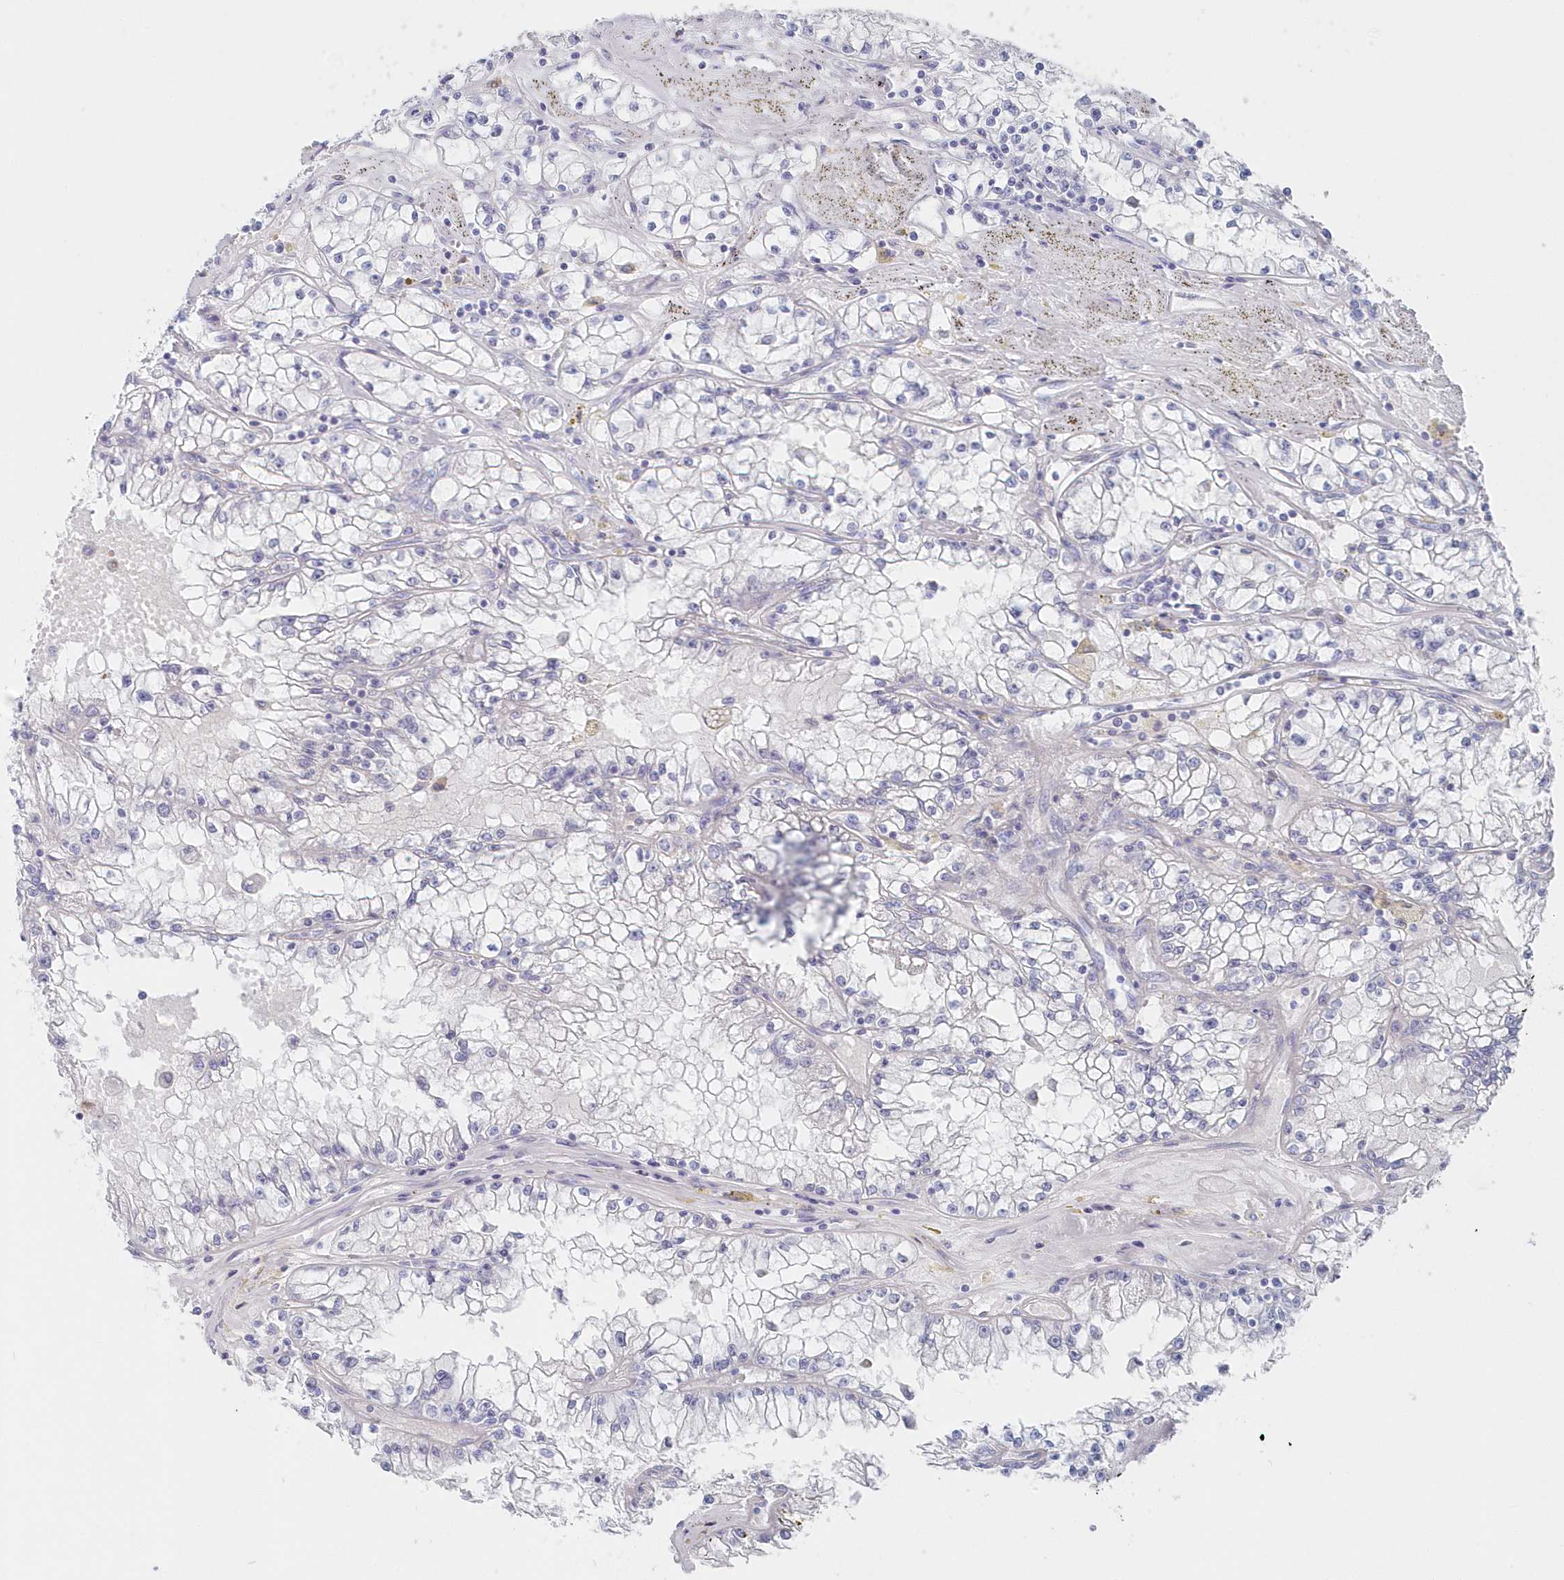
{"staining": {"intensity": "negative", "quantity": "none", "location": "none"}, "tissue": "renal cancer", "cell_type": "Tumor cells", "image_type": "cancer", "snomed": [{"axis": "morphology", "description": "Adenocarcinoma, NOS"}, {"axis": "topography", "description": "Kidney"}], "caption": "Tumor cells show no significant expression in renal cancer.", "gene": "CSNK1G2", "patient": {"sex": "male", "age": 56}}